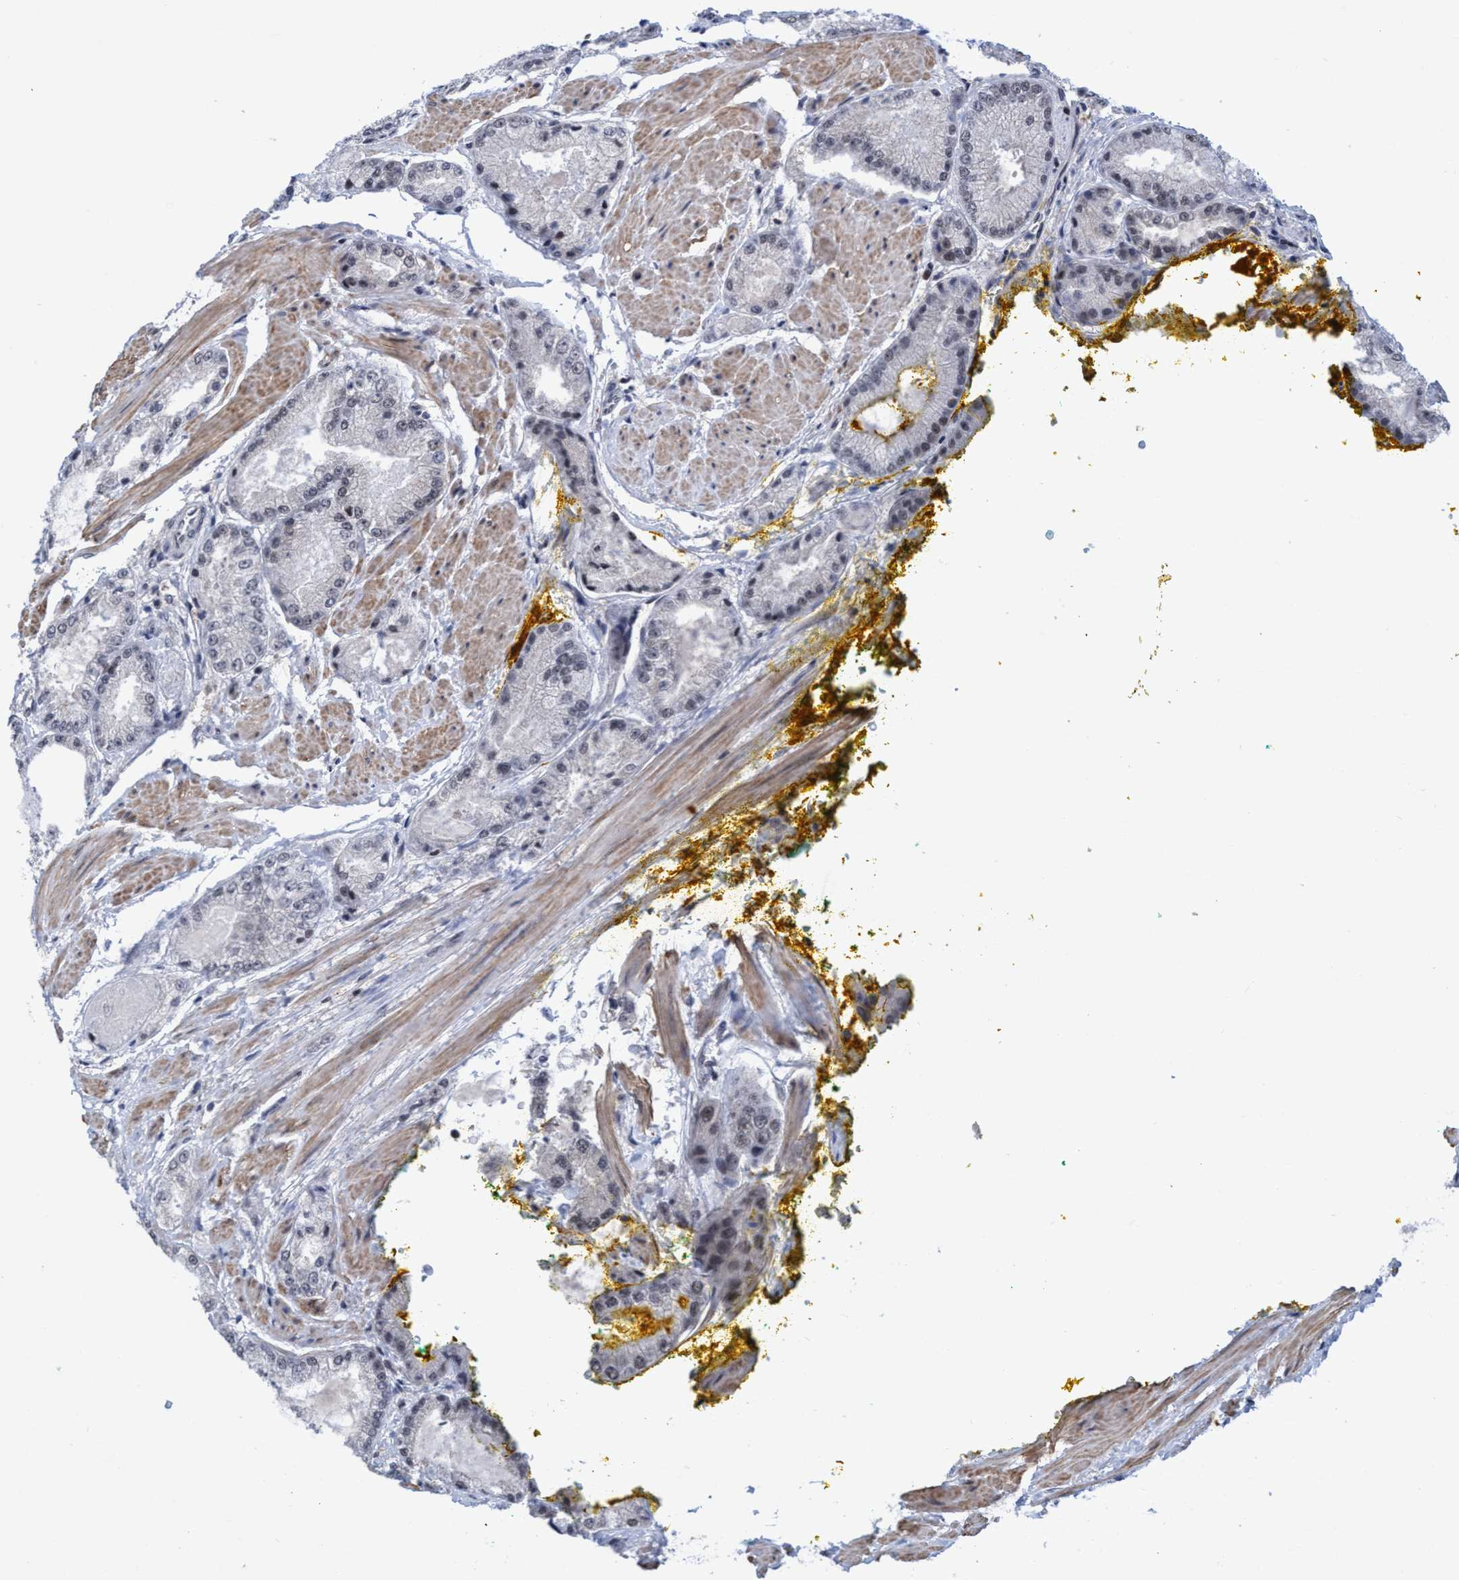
{"staining": {"intensity": "negative", "quantity": "none", "location": "none"}, "tissue": "prostate cancer", "cell_type": "Tumor cells", "image_type": "cancer", "snomed": [{"axis": "morphology", "description": "Adenocarcinoma, High grade"}, {"axis": "topography", "description": "Prostate"}], "caption": "Tumor cells are negative for protein expression in human prostate cancer.", "gene": "C9orf78", "patient": {"sex": "male", "age": 50}}